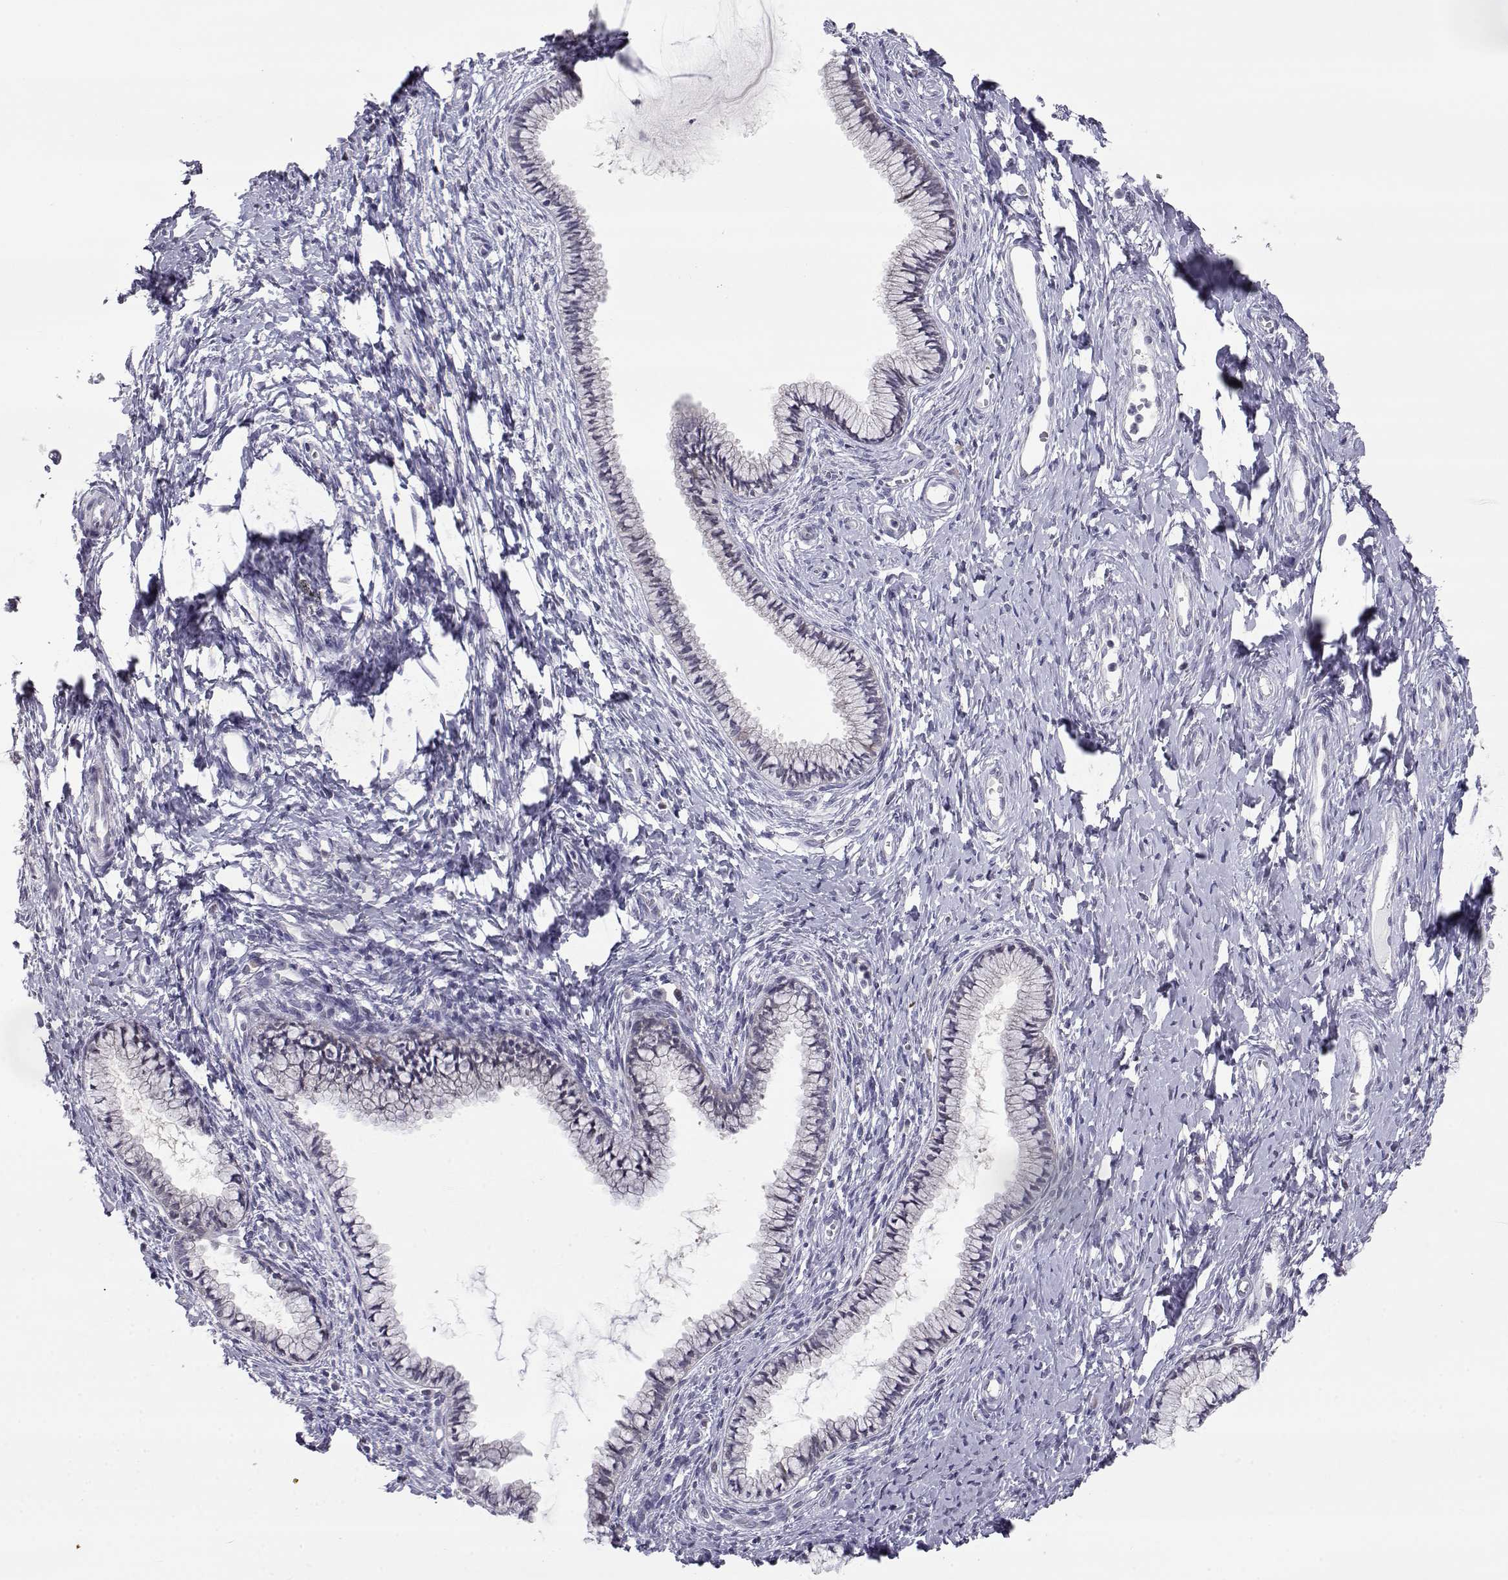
{"staining": {"intensity": "negative", "quantity": "none", "location": "none"}, "tissue": "cervix", "cell_type": "Glandular cells", "image_type": "normal", "snomed": [{"axis": "morphology", "description": "Normal tissue, NOS"}, {"axis": "topography", "description": "Cervix"}], "caption": "An image of cervix stained for a protein reveals no brown staining in glandular cells. (Immunohistochemistry, brightfield microscopy, high magnification).", "gene": "NPVF", "patient": {"sex": "female", "age": 40}}